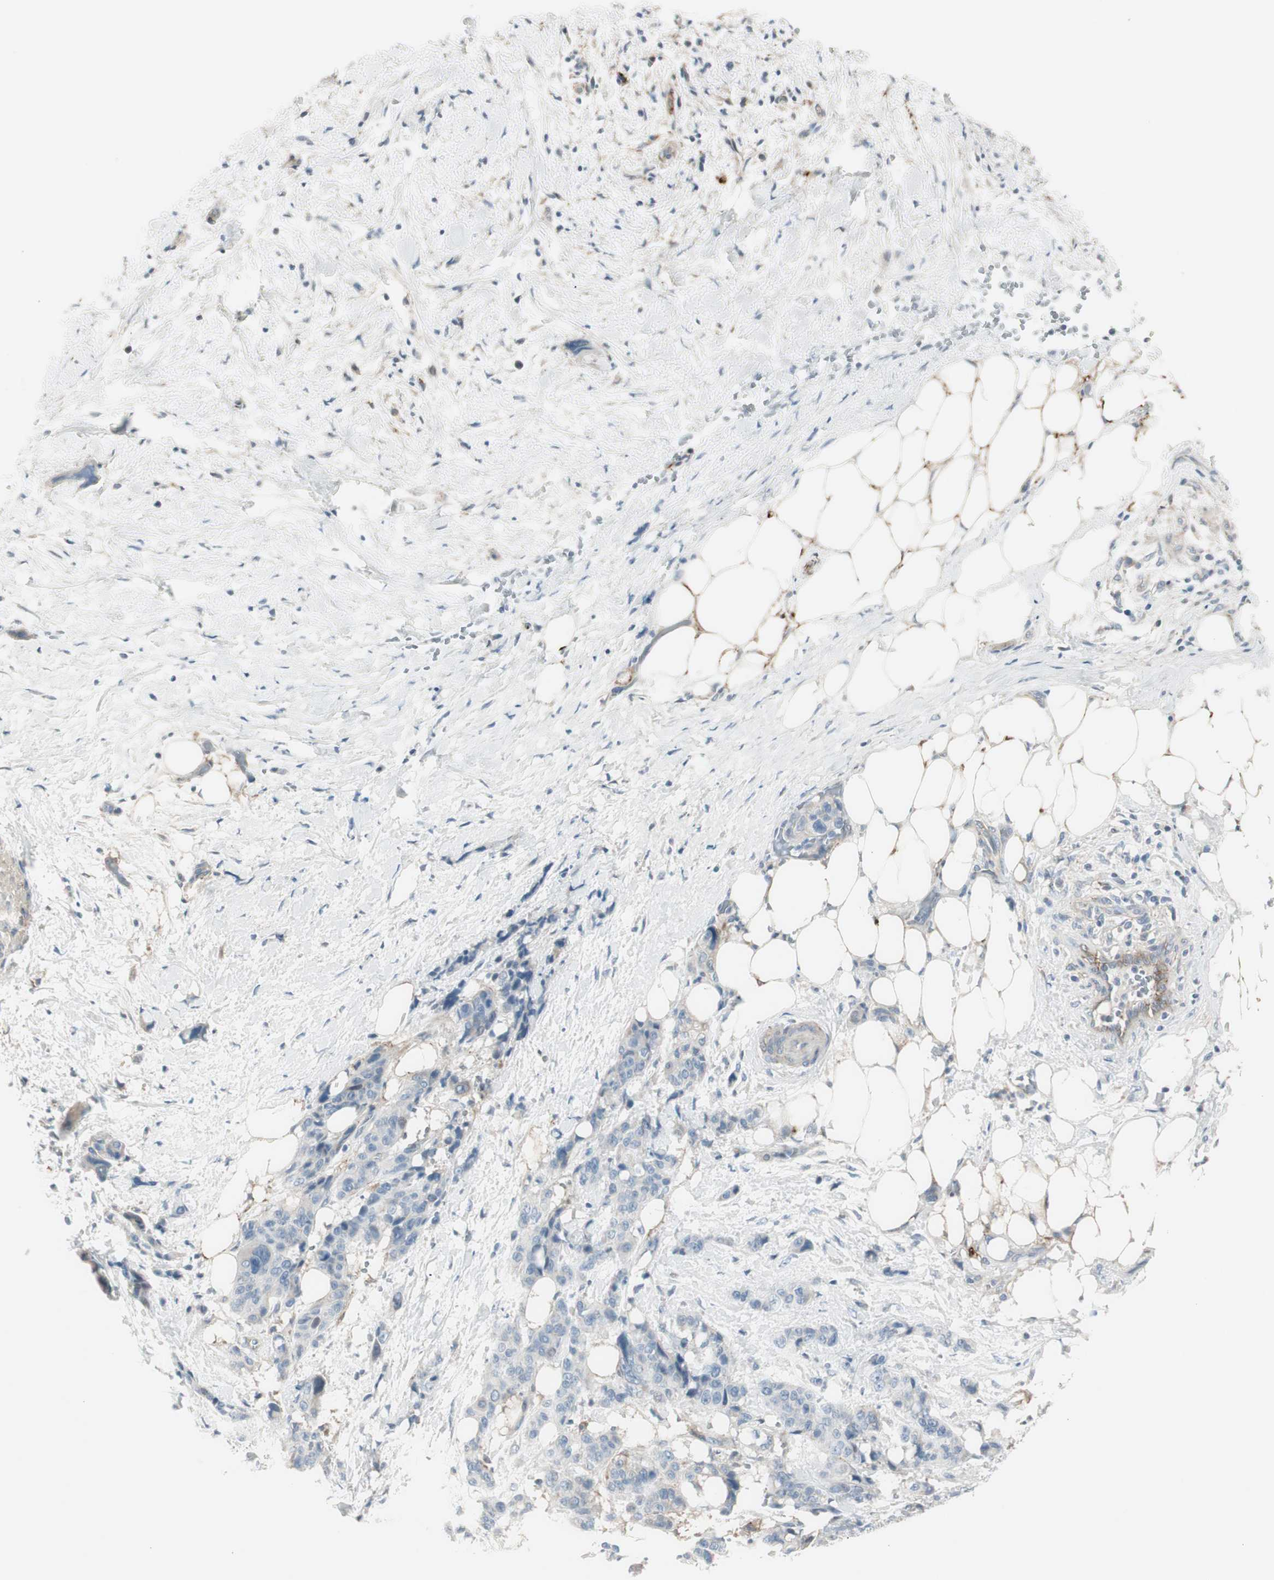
{"staining": {"intensity": "negative", "quantity": "none", "location": "none"}, "tissue": "pancreatic cancer", "cell_type": "Tumor cells", "image_type": "cancer", "snomed": [{"axis": "morphology", "description": "Adenocarcinoma, NOS"}, {"axis": "topography", "description": "Pancreas"}], "caption": "Immunohistochemistry of adenocarcinoma (pancreatic) shows no positivity in tumor cells.", "gene": "CACNA2D1", "patient": {"sex": "male", "age": 46}}